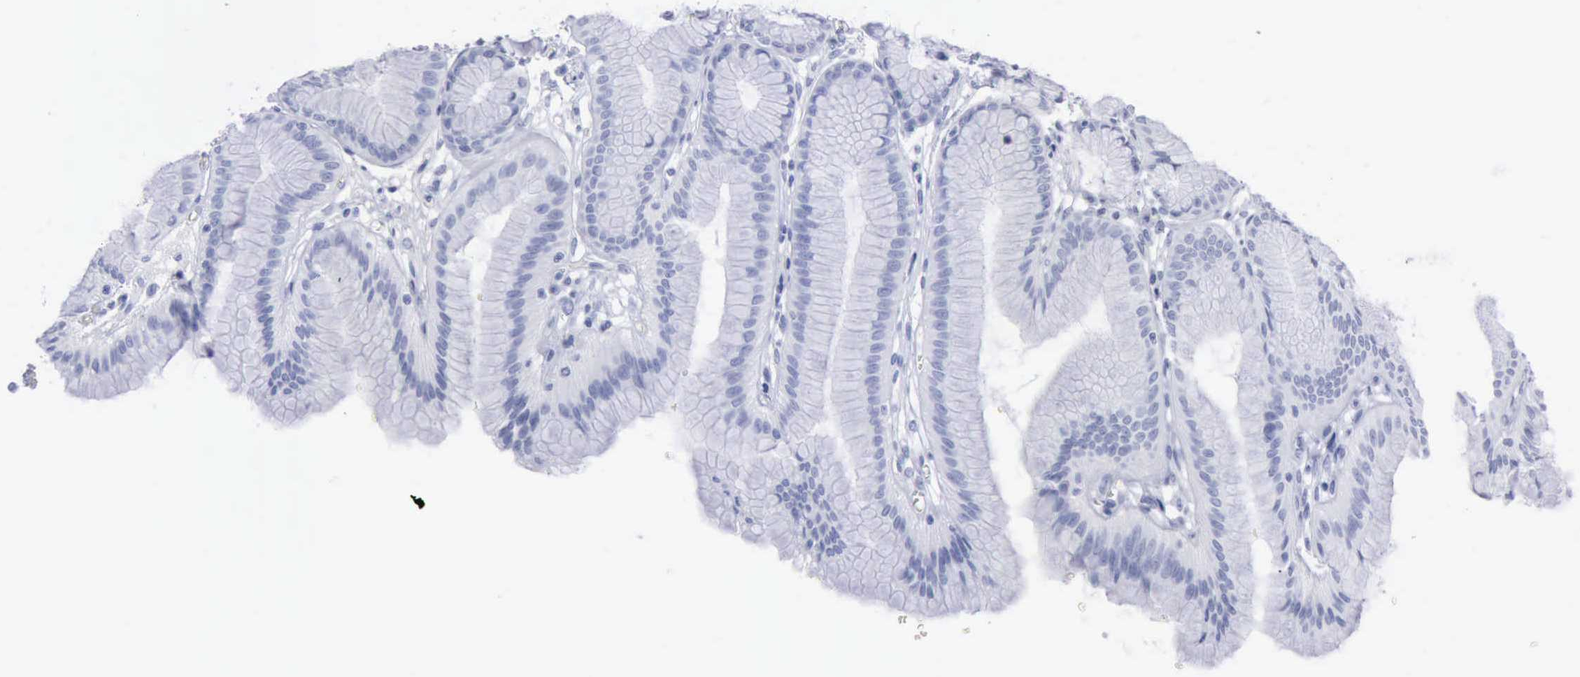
{"staining": {"intensity": "negative", "quantity": "none", "location": "none"}, "tissue": "stomach", "cell_type": "Glandular cells", "image_type": "normal", "snomed": [{"axis": "morphology", "description": "Normal tissue, NOS"}, {"axis": "topography", "description": "Stomach"}], "caption": "Immunohistochemistry (IHC) micrograph of unremarkable stomach: stomach stained with DAB displays no significant protein staining in glandular cells.", "gene": "KRT13", "patient": {"sex": "male", "age": 42}}